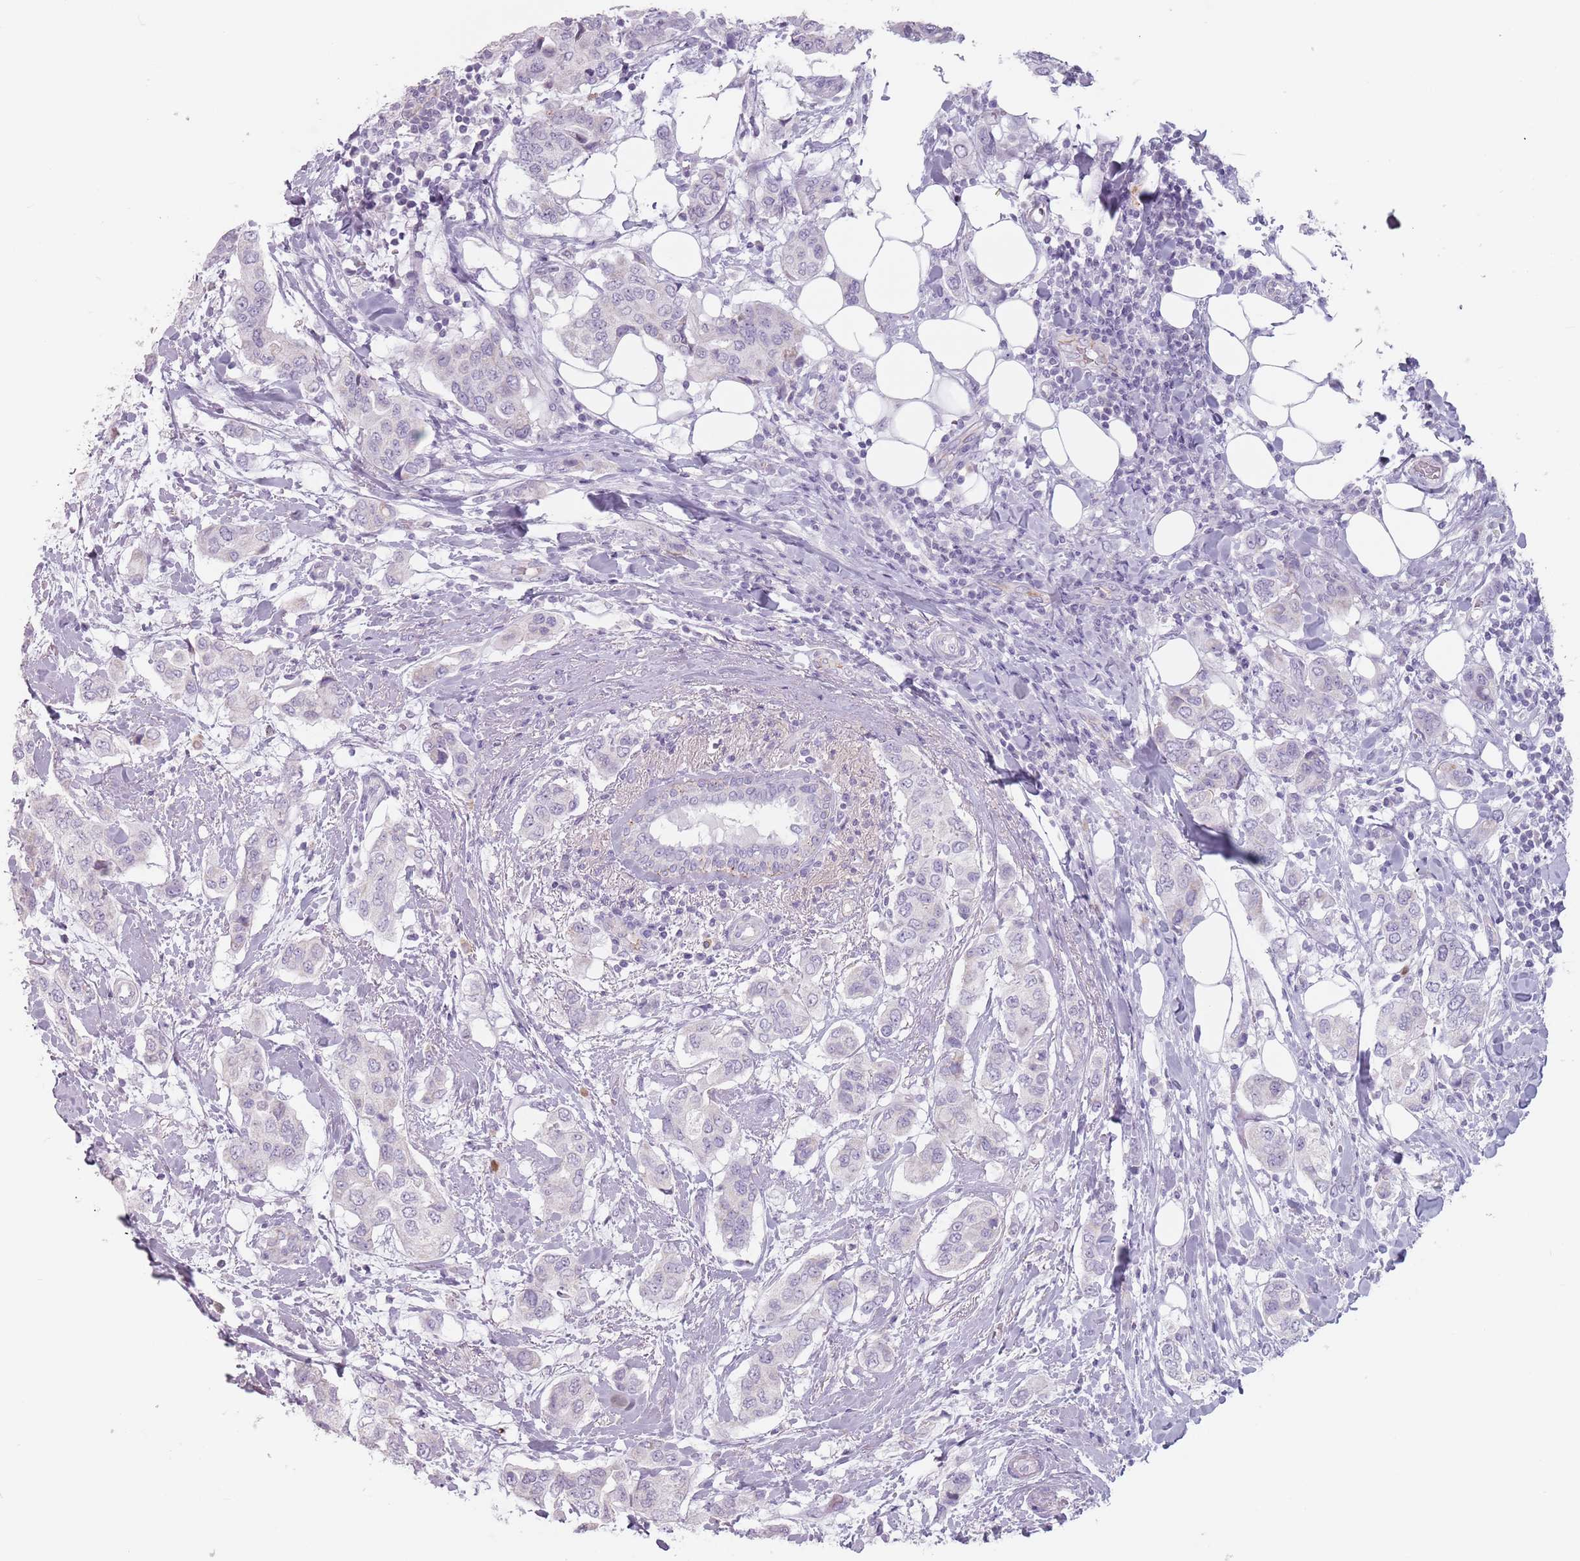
{"staining": {"intensity": "negative", "quantity": "none", "location": "none"}, "tissue": "breast cancer", "cell_type": "Tumor cells", "image_type": "cancer", "snomed": [{"axis": "morphology", "description": "Lobular carcinoma"}, {"axis": "topography", "description": "Breast"}], "caption": "Immunohistochemical staining of breast cancer (lobular carcinoma) exhibits no significant staining in tumor cells.", "gene": "ZNF584", "patient": {"sex": "female", "age": 51}}